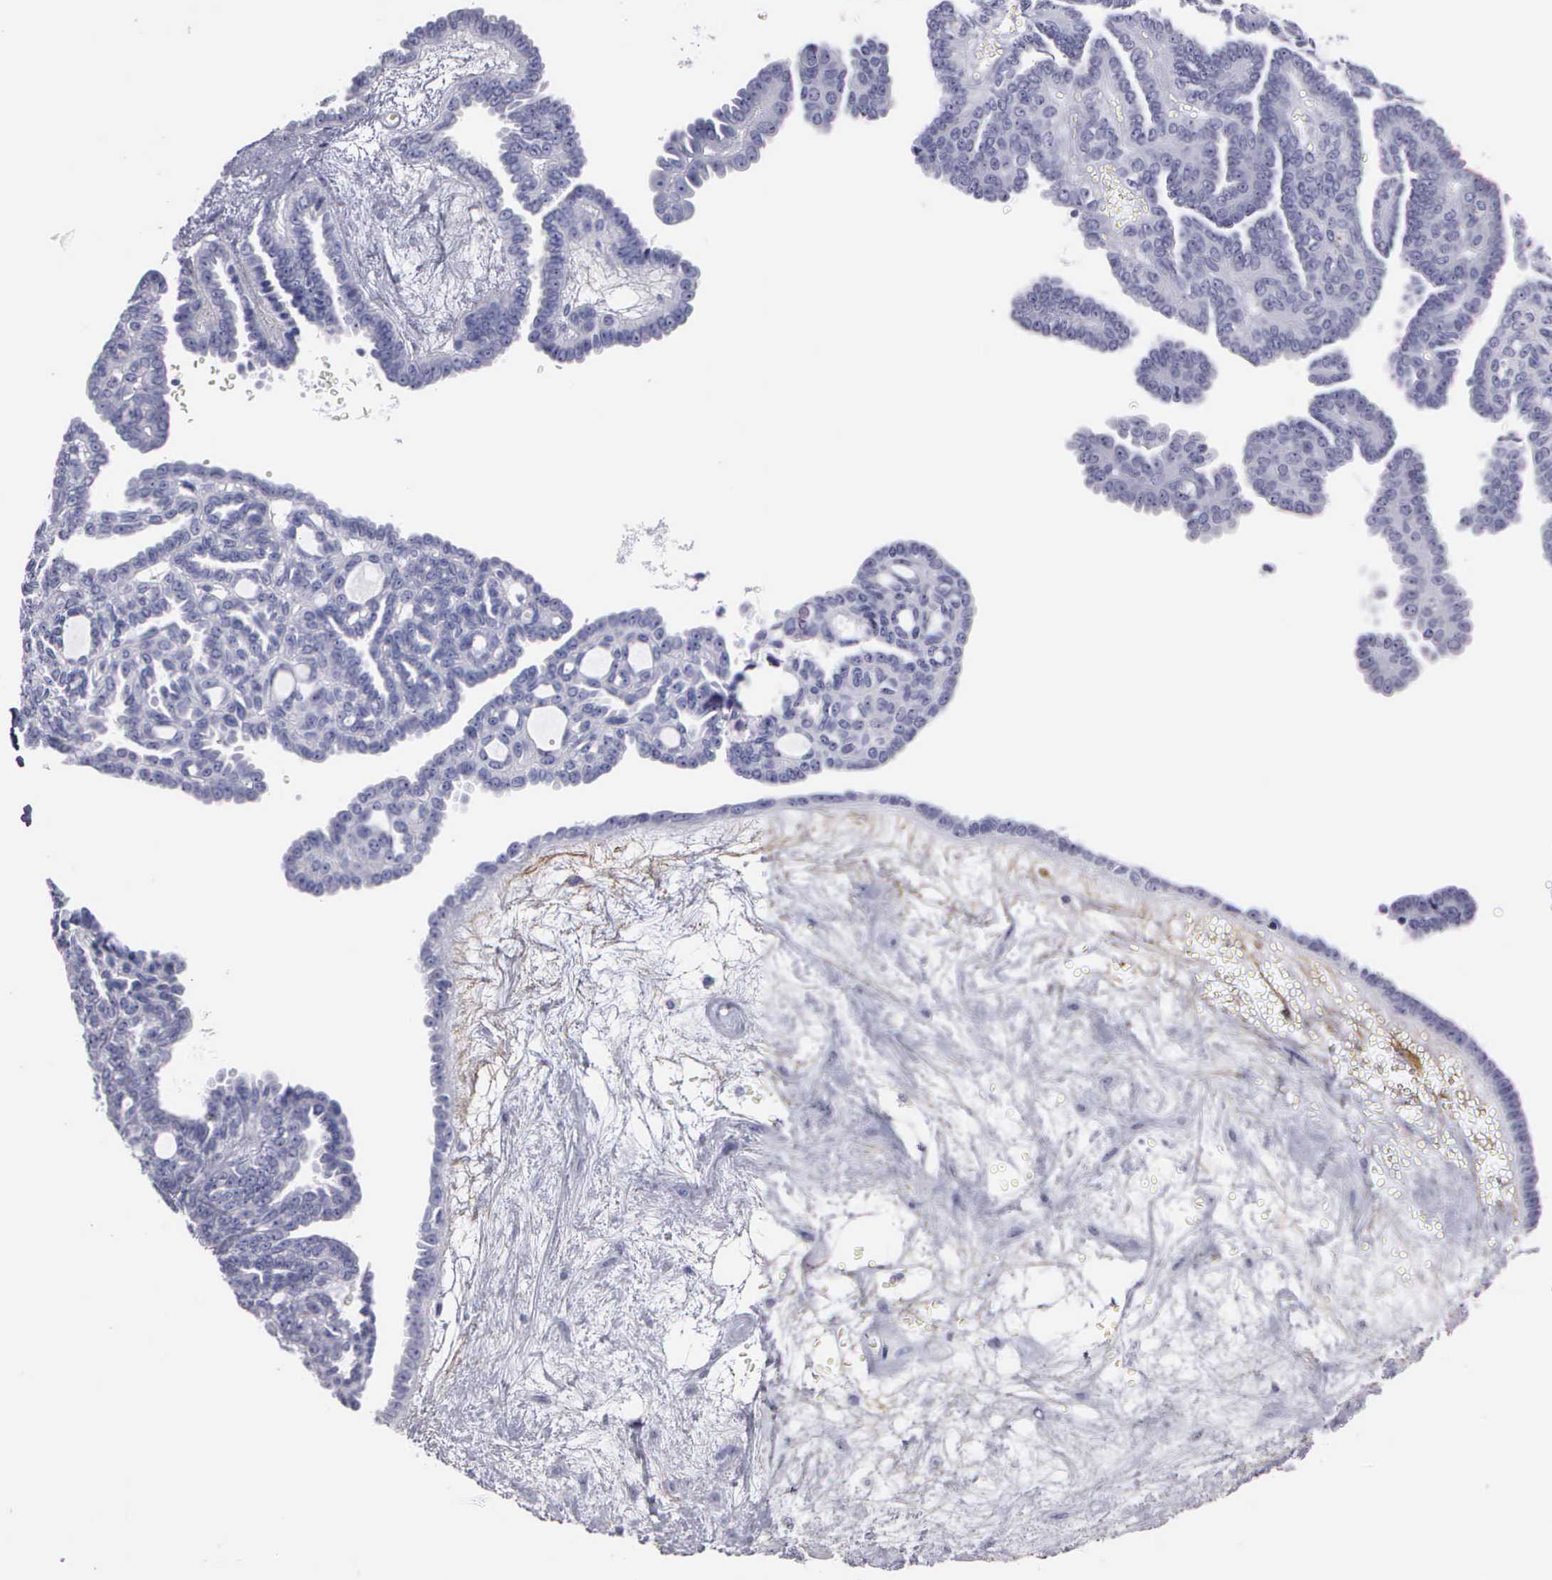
{"staining": {"intensity": "negative", "quantity": "none", "location": "none"}, "tissue": "ovarian cancer", "cell_type": "Tumor cells", "image_type": "cancer", "snomed": [{"axis": "morphology", "description": "Cystadenocarcinoma, serous, NOS"}, {"axis": "topography", "description": "Ovary"}], "caption": "Immunohistochemistry image of neoplastic tissue: serous cystadenocarcinoma (ovarian) stained with DAB demonstrates no significant protein positivity in tumor cells.", "gene": "FBLN5", "patient": {"sex": "female", "age": 71}}